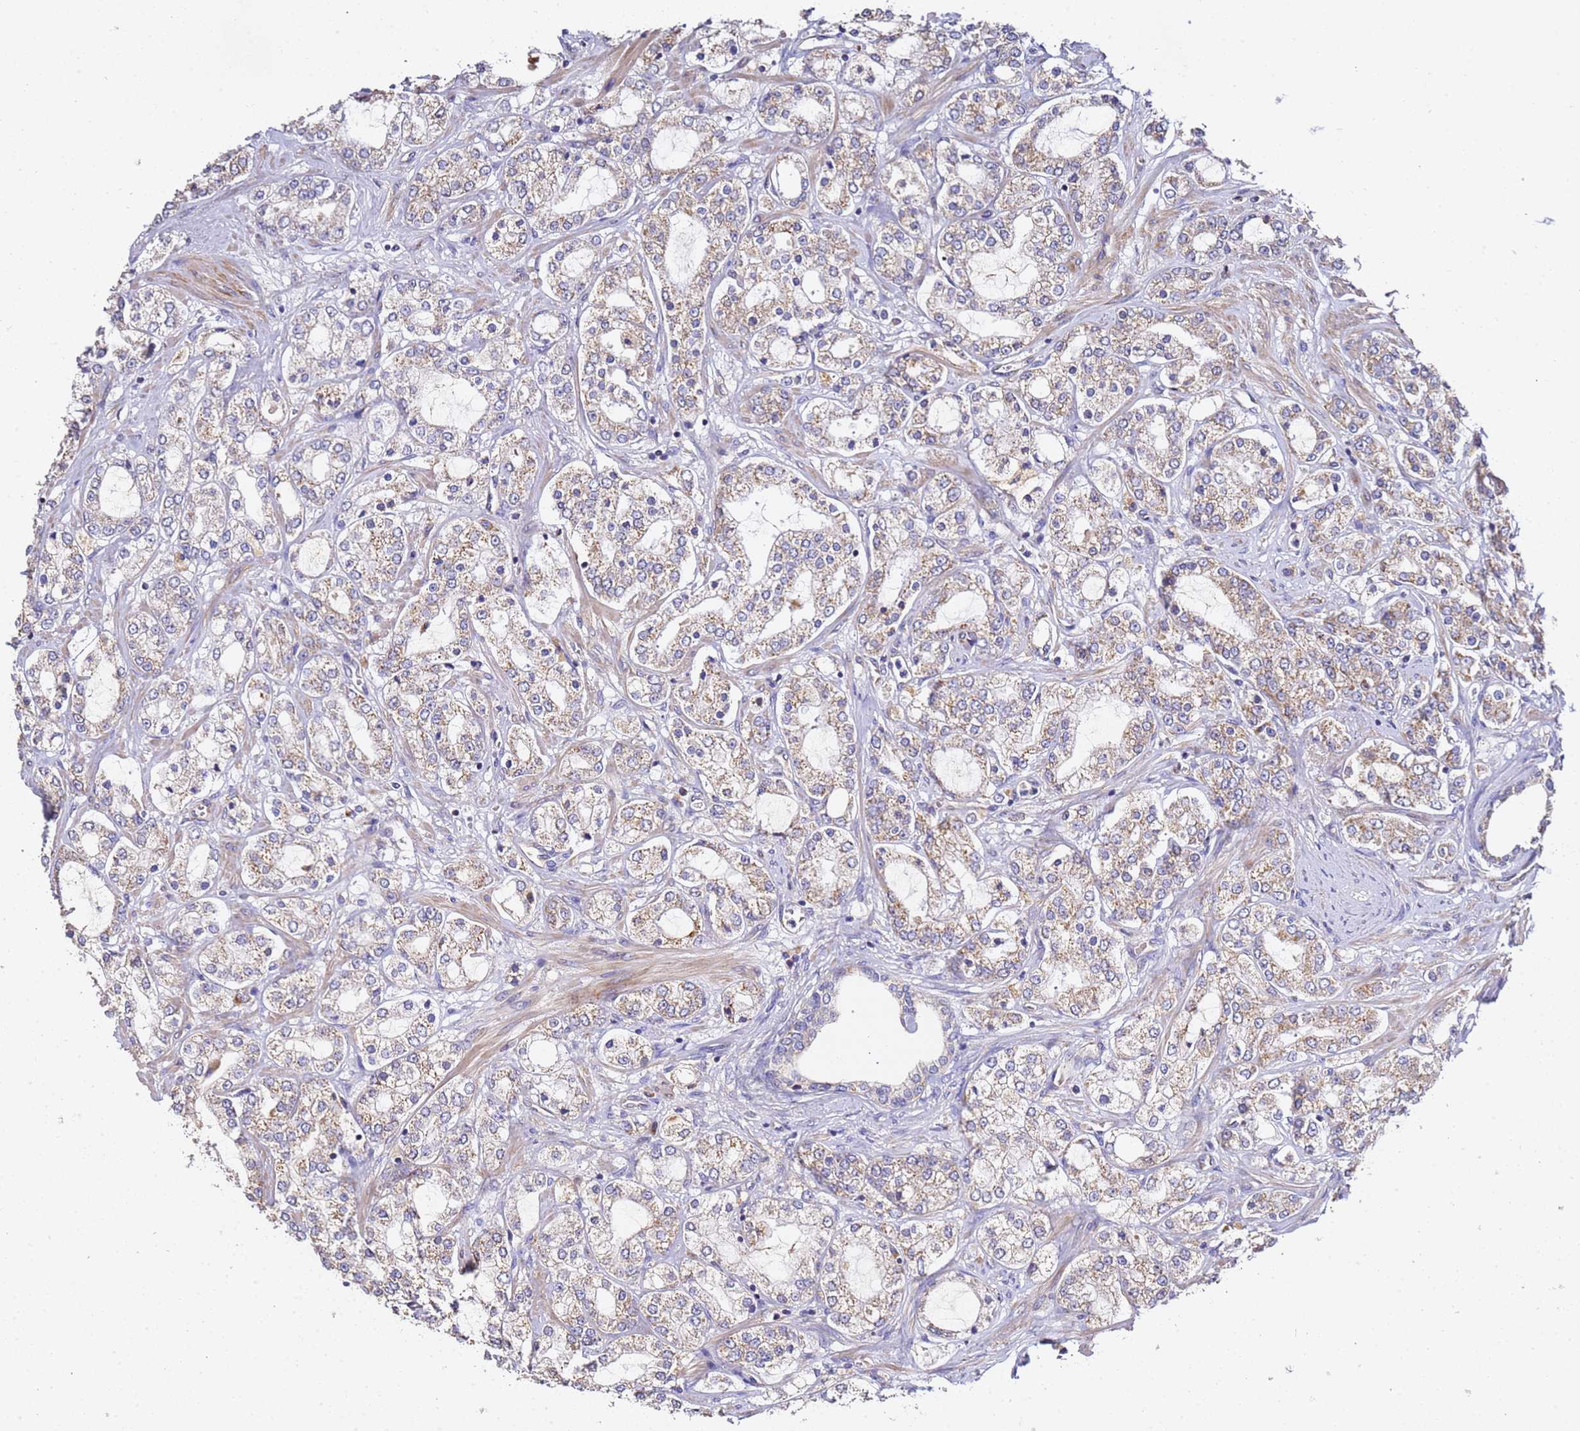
{"staining": {"intensity": "moderate", "quantity": "25%-75%", "location": "cytoplasmic/membranous"}, "tissue": "prostate cancer", "cell_type": "Tumor cells", "image_type": "cancer", "snomed": [{"axis": "morphology", "description": "Adenocarcinoma, High grade"}, {"axis": "topography", "description": "Prostate"}], "caption": "Brown immunohistochemical staining in high-grade adenocarcinoma (prostate) shows moderate cytoplasmic/membranous expression in about 25%-75% of tumor cells.", "gene": "OR2B11", "patient": {"sex": "male", "age": 64}}